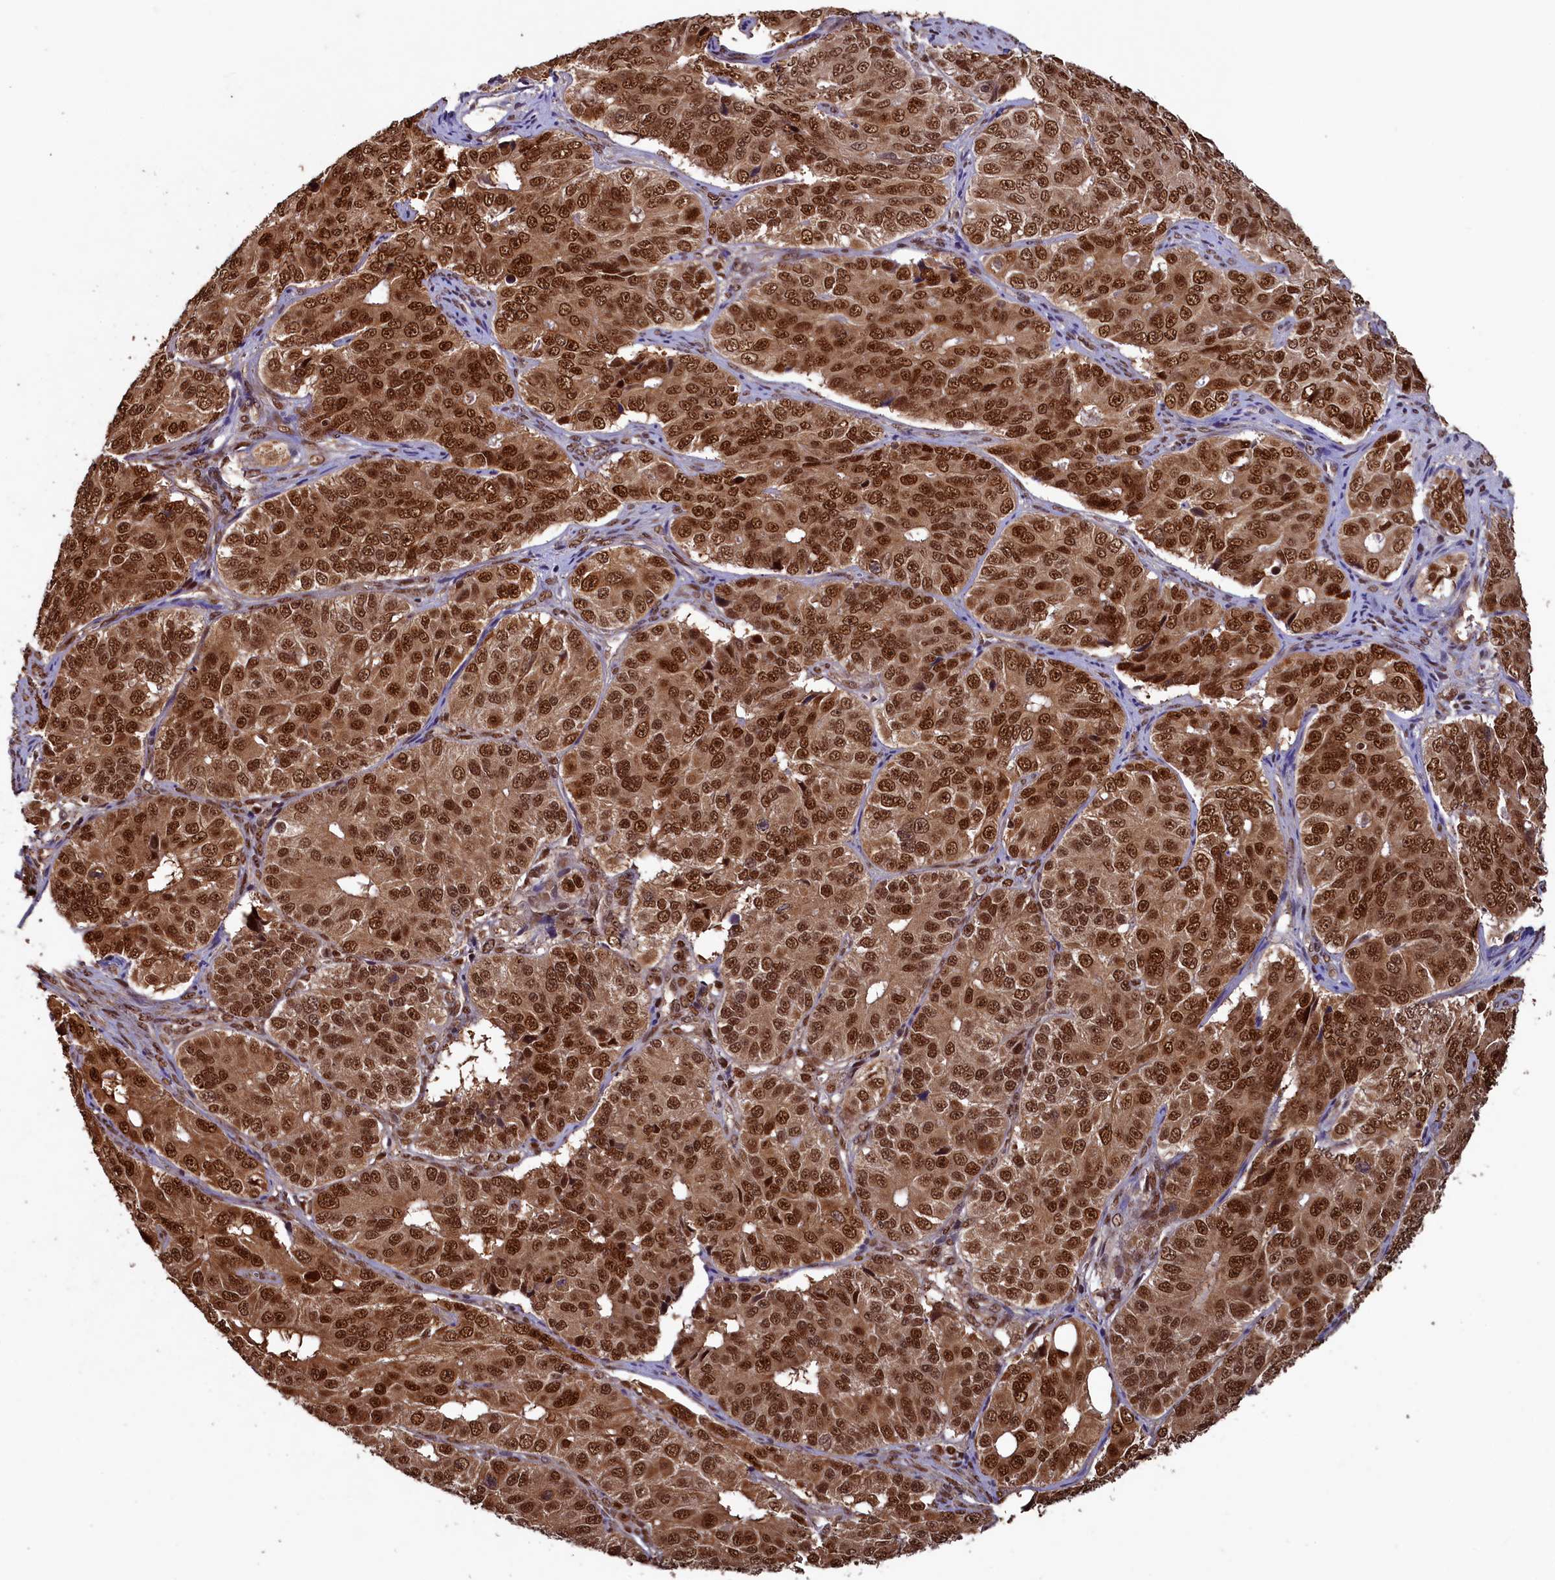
{"staining": {"intensity": "strong", "quantity": ">75%", "location": "nuclear"}, "tissue": "ovarian cancer", "cell_type": "Tumor cells", "image_type": "cancer", "snomed": [{"axis": "morphology", "description": "Carcinoma, endometroid"}, {"axis": "topography", "description": "Ovary"}], "caption": "Ovarian endometroid carcinoma stained for a protein (brown) demonstrates strong nuclear positive staining in approximately >75% of tumor cells.", "gene": "NAE1", "patient": {"sex": "female", "age": 51}}